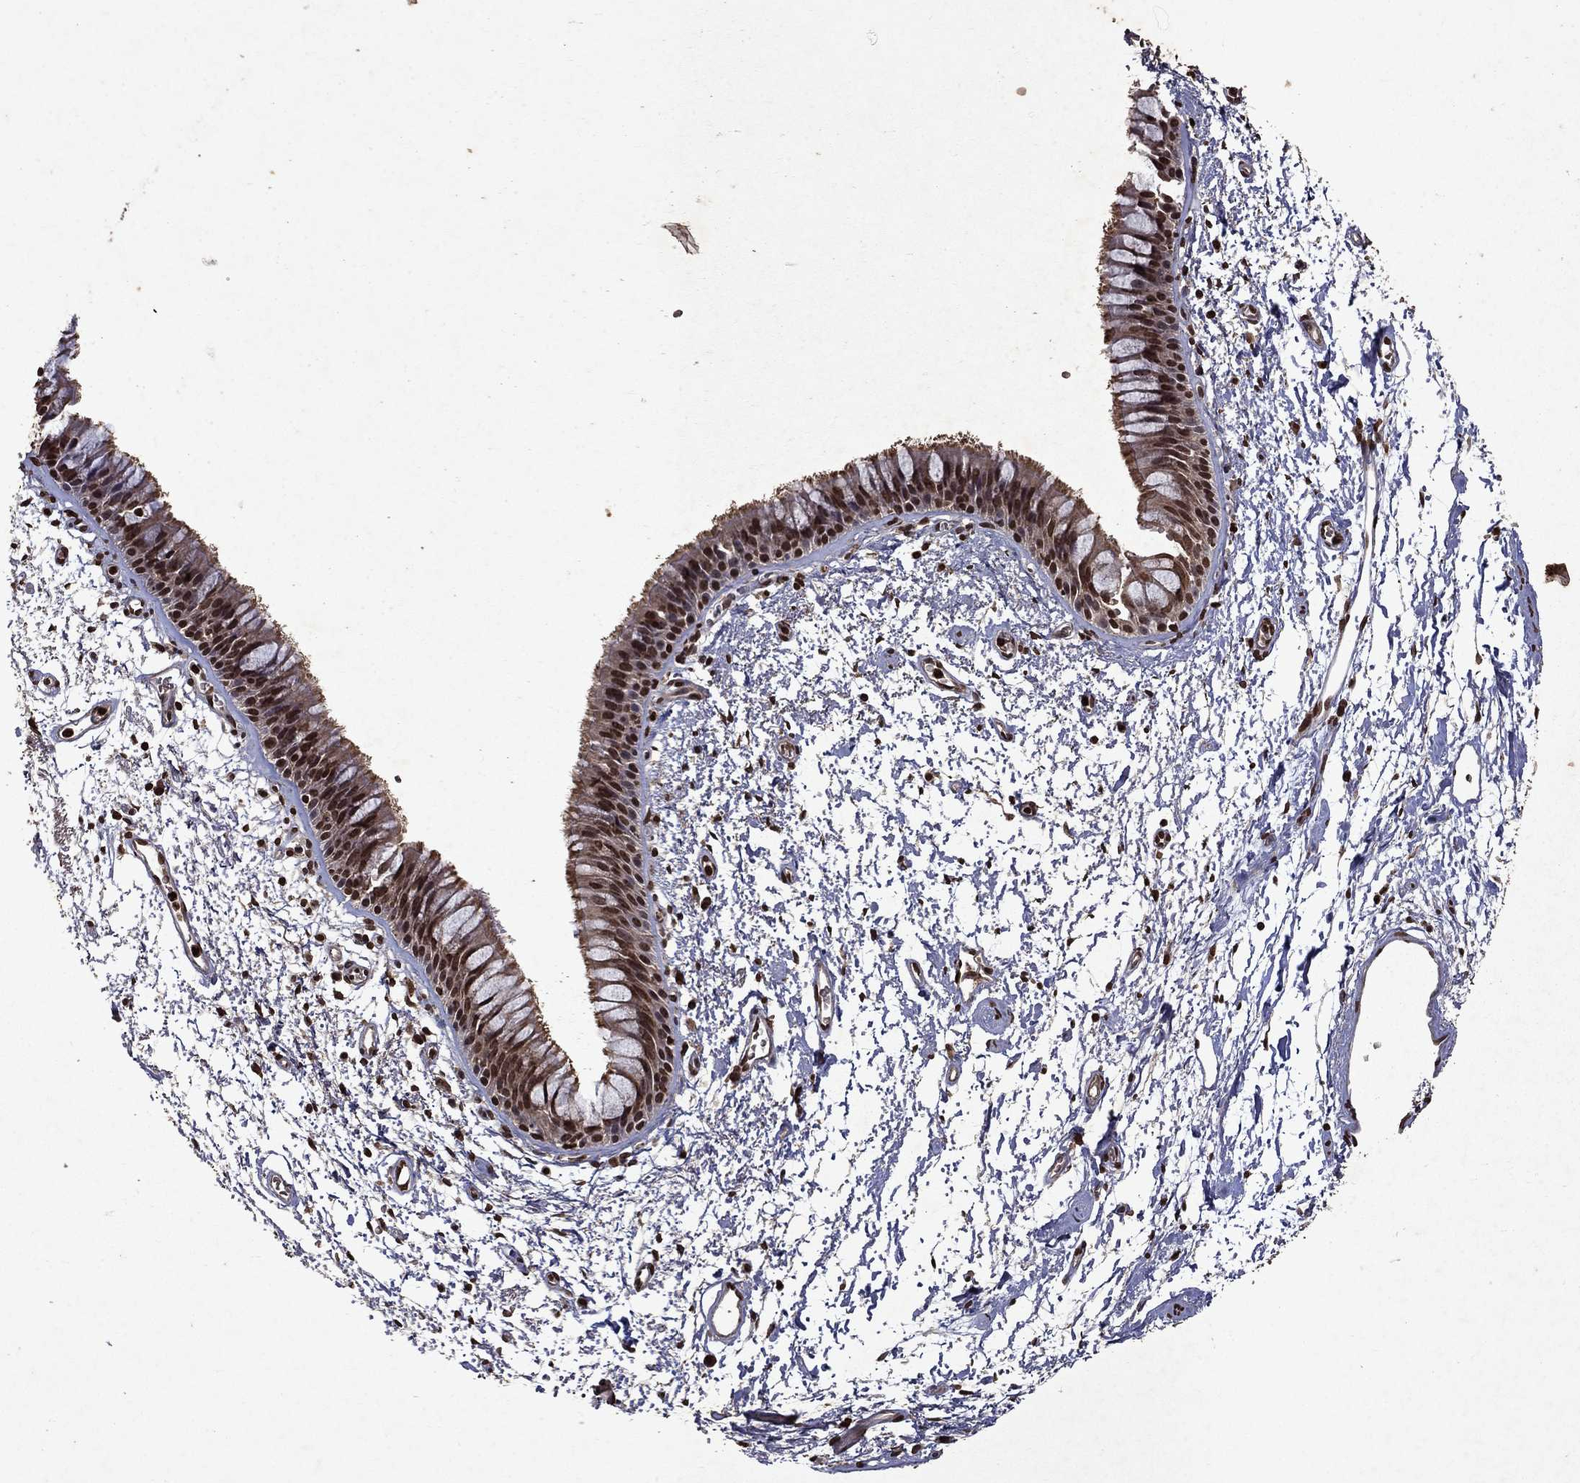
{"staining": {"intensity": "moderate", "quantity": ">75%", "location": "cytoplasmic/membranous,nuclear"}, "tissue": "bronchus", "cell_type": "Respiratory epithelial cells", "image_type": "normal", "snomed": [{"axis": "morphology", "description": "Normal tissue, NOS"}, {"axis": "topography", "description": "Cartilage tissue"}, {"axis": "topography", "description": "Bronchus"}], "caption": "Respiratory epithelial cells reveal moderate cytoplasmic/membranous,nuclear staining in about >75% of cells in normal bronchus. (DAB IHC, brown staining for protein, blue staining for nuclei).", "gene": "PIN4", "patient": {"sex": "male", "age": 66}}